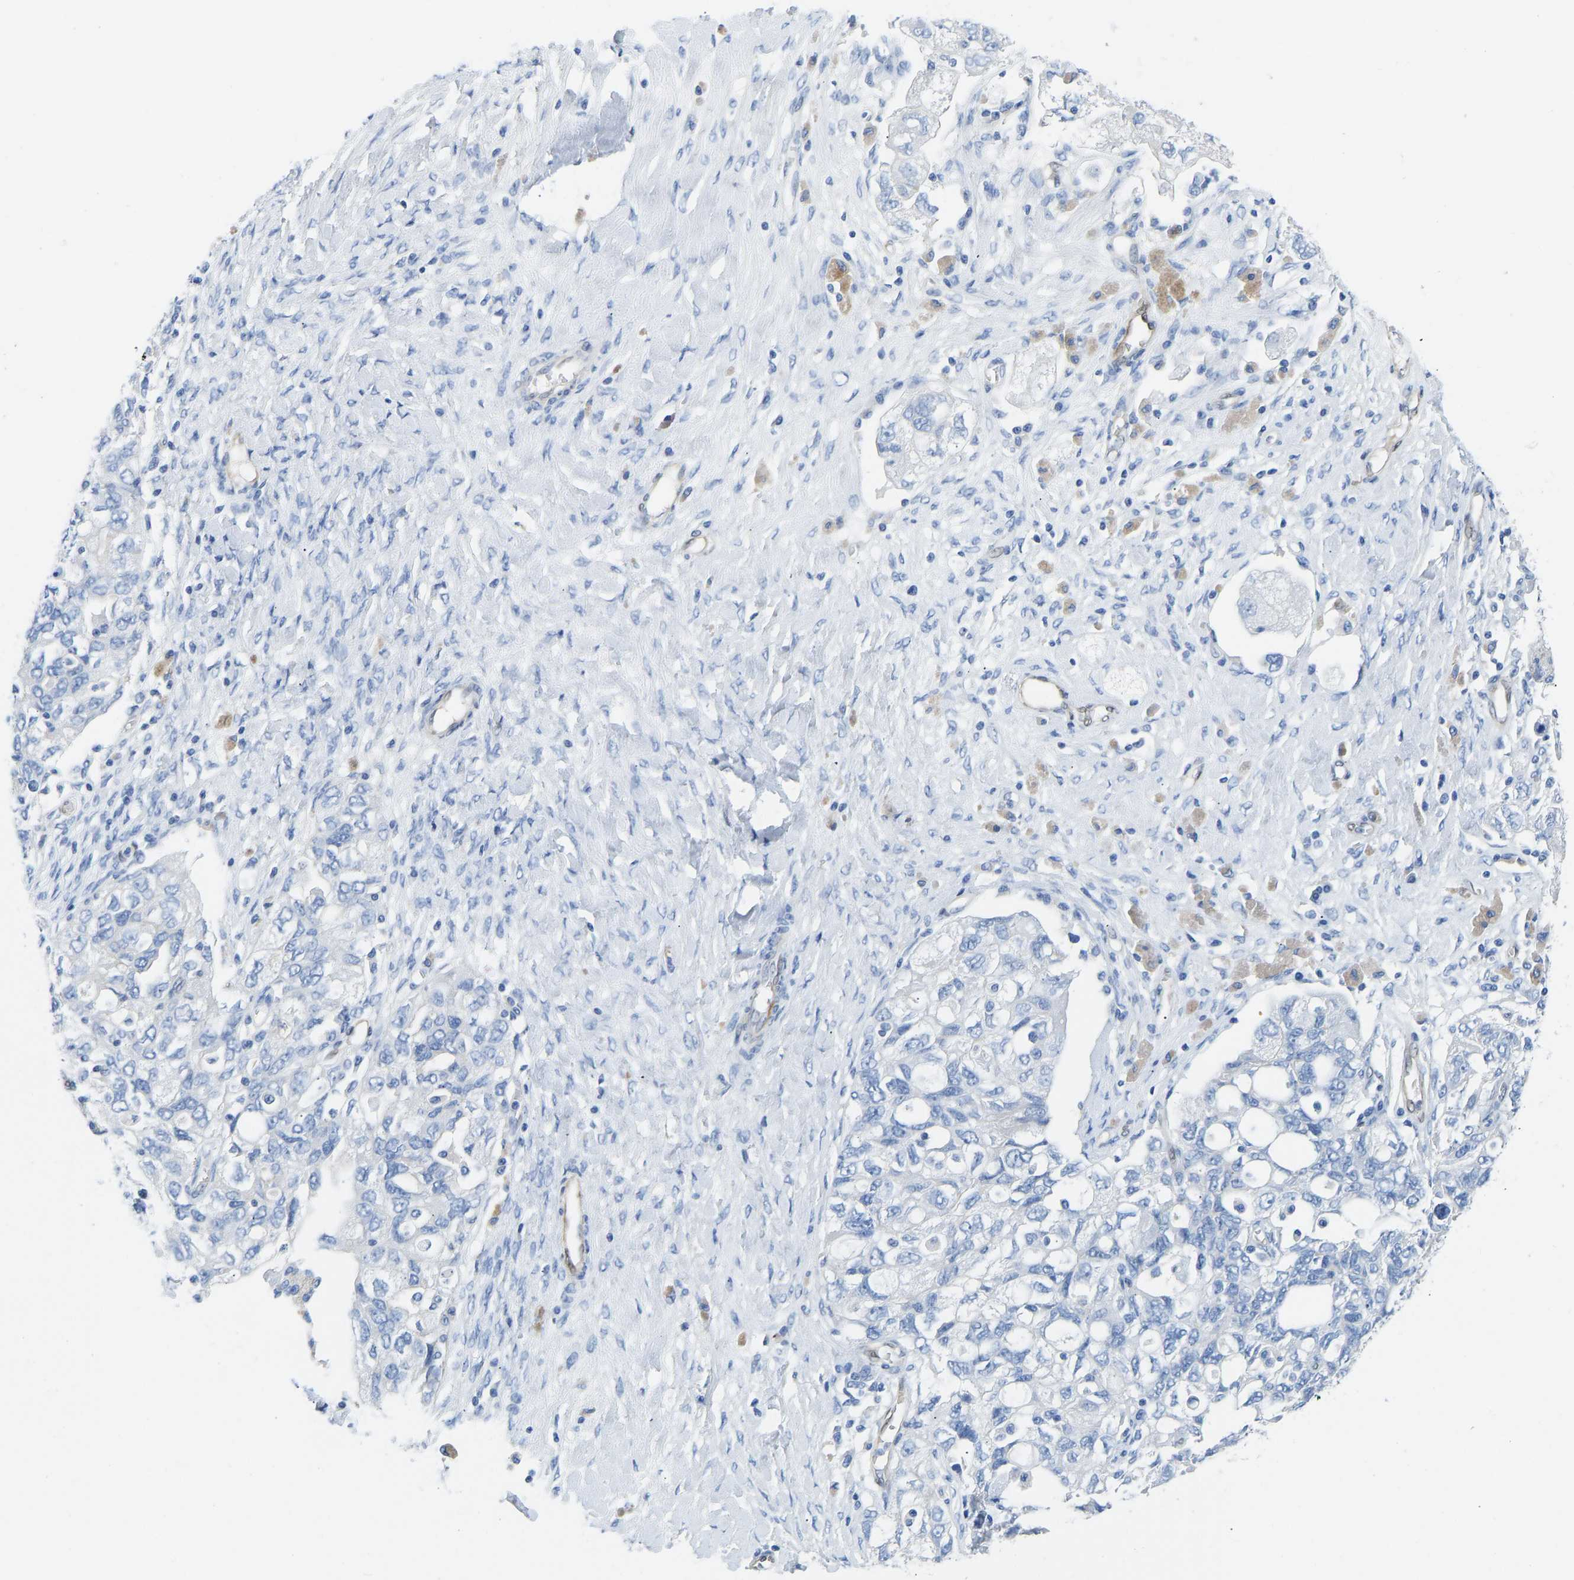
{"staining": {"intensity": "negative", "quantity": "none", "location": "none"}, "tissue": "ovarian cancer", "cell_type": "Tumor cells", "image_type": "cancer", "snomed": [{"axis": "morphology", "description": "Carcinoma, NOS"}, {"axis": "morphology", "description": "Cystadenocarcinoma, serous, NOS"}, {"axis": "topography", "description": "Ovary"}], "caption": "Protein analysis of ovarian cancer (serous cystadenocarcinoma) reveals no significant staining in tumor cells.", "gene": "NKAIN3", "patient": {"sex": "female", "age": 69}}